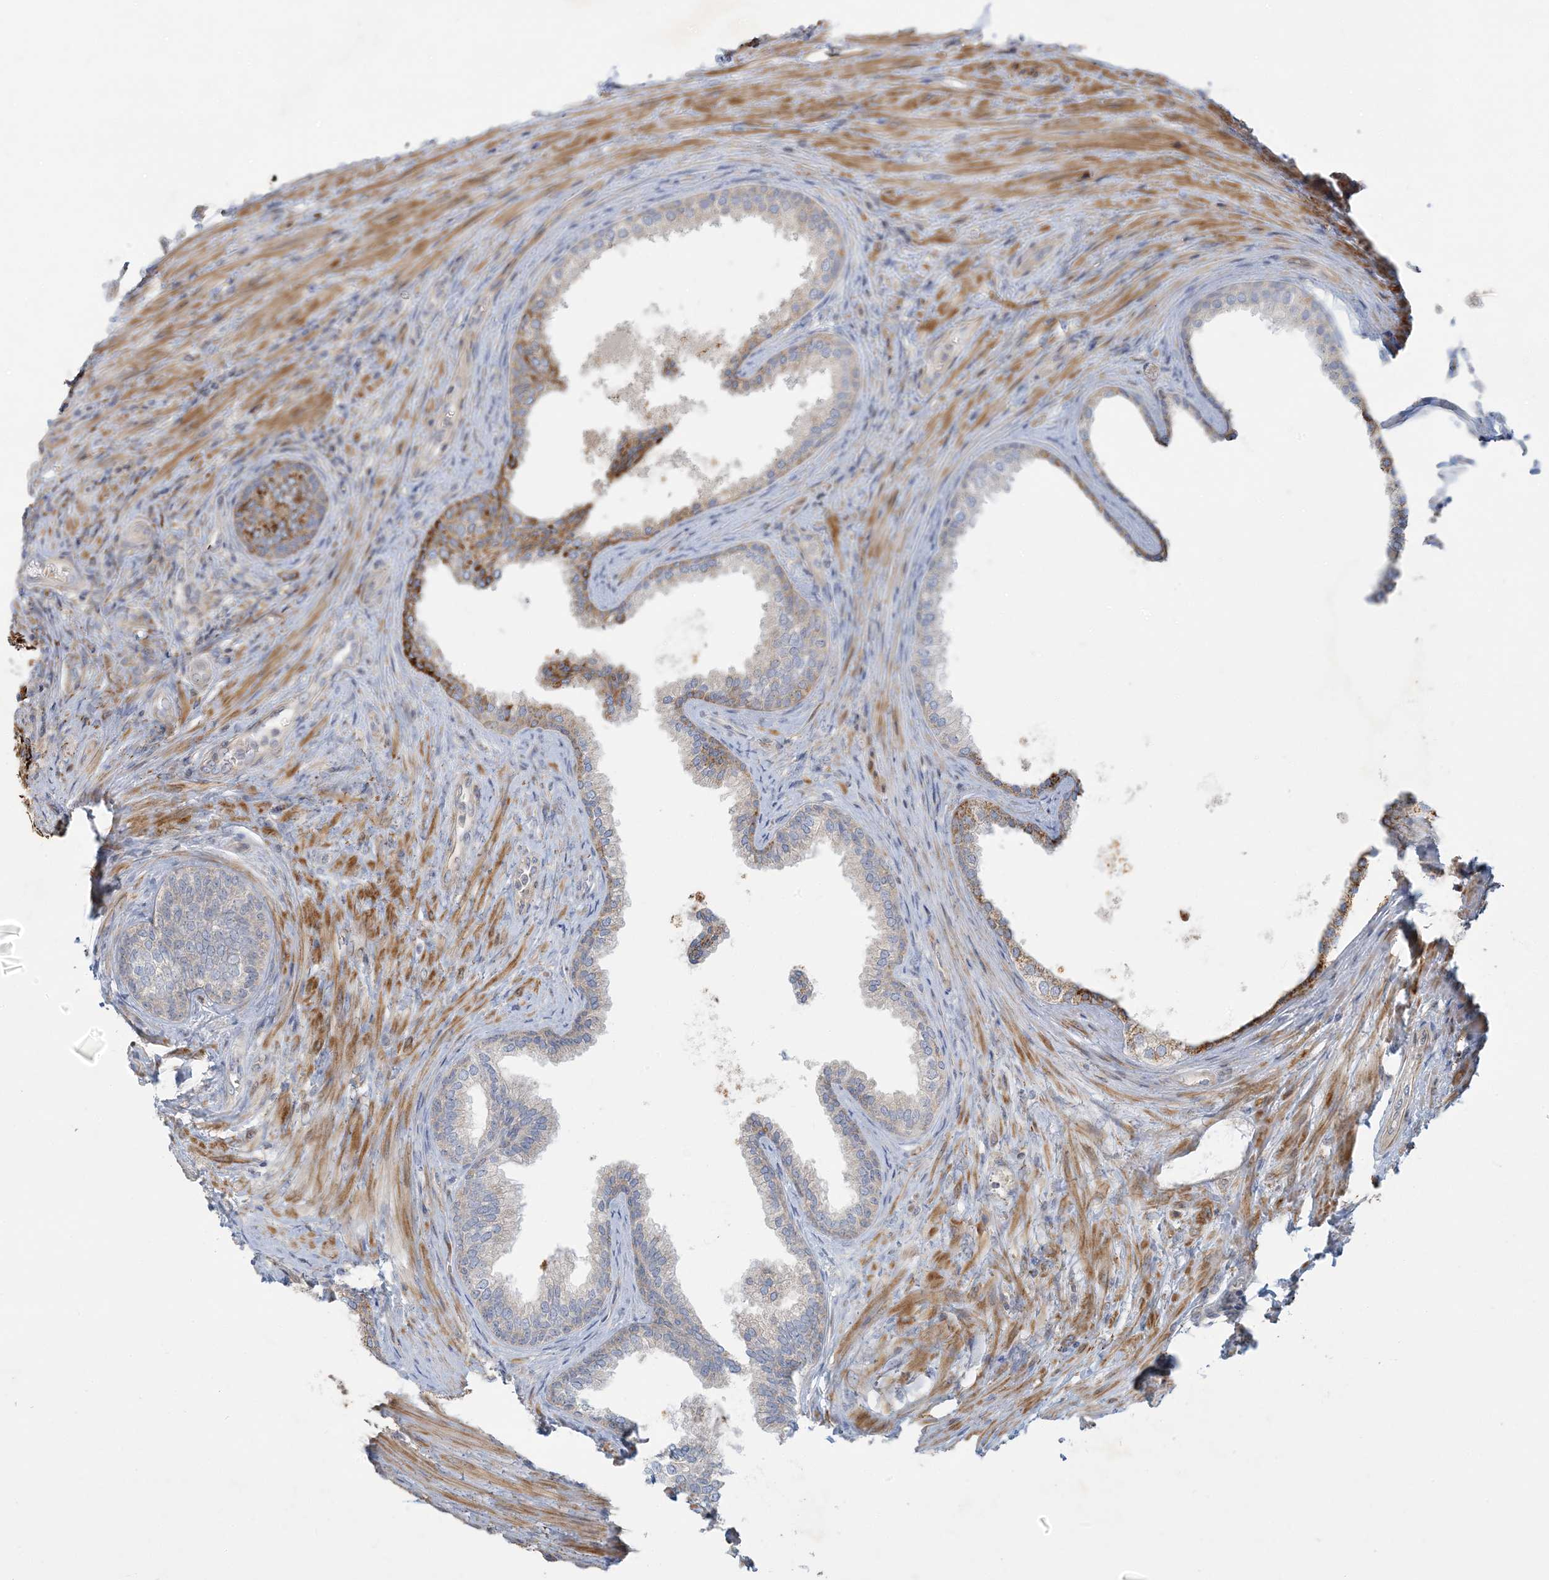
{"staining": {"intensity": "moderate", "quantity": "25%-75%", "location": "cytoplasmic/membranous"}, "tissue": "prostate", "cell_type": "Glandular cells", "image_type": "normal", "snomed": [{"axis": "morphology", "description": "Normal tissue, NOS"}, {"axis": "topography", "description": "Prostate"}], "caption": "Immunohistochemistry staining of benign prostate, which reveals medium levels of moderate cytoplasmic/membranous staining in about 25%-75% of glandular cells indicating moderate cytoplasmic/membranous protein positivity. The staining was performed using DAB (3,3'-diaminobenzidine) (brown) for protein detection and nuclei were counterstained in hematoxylin (blue).", "gene": "LTN1", "patient": {"sex": "male", "age": 76}}